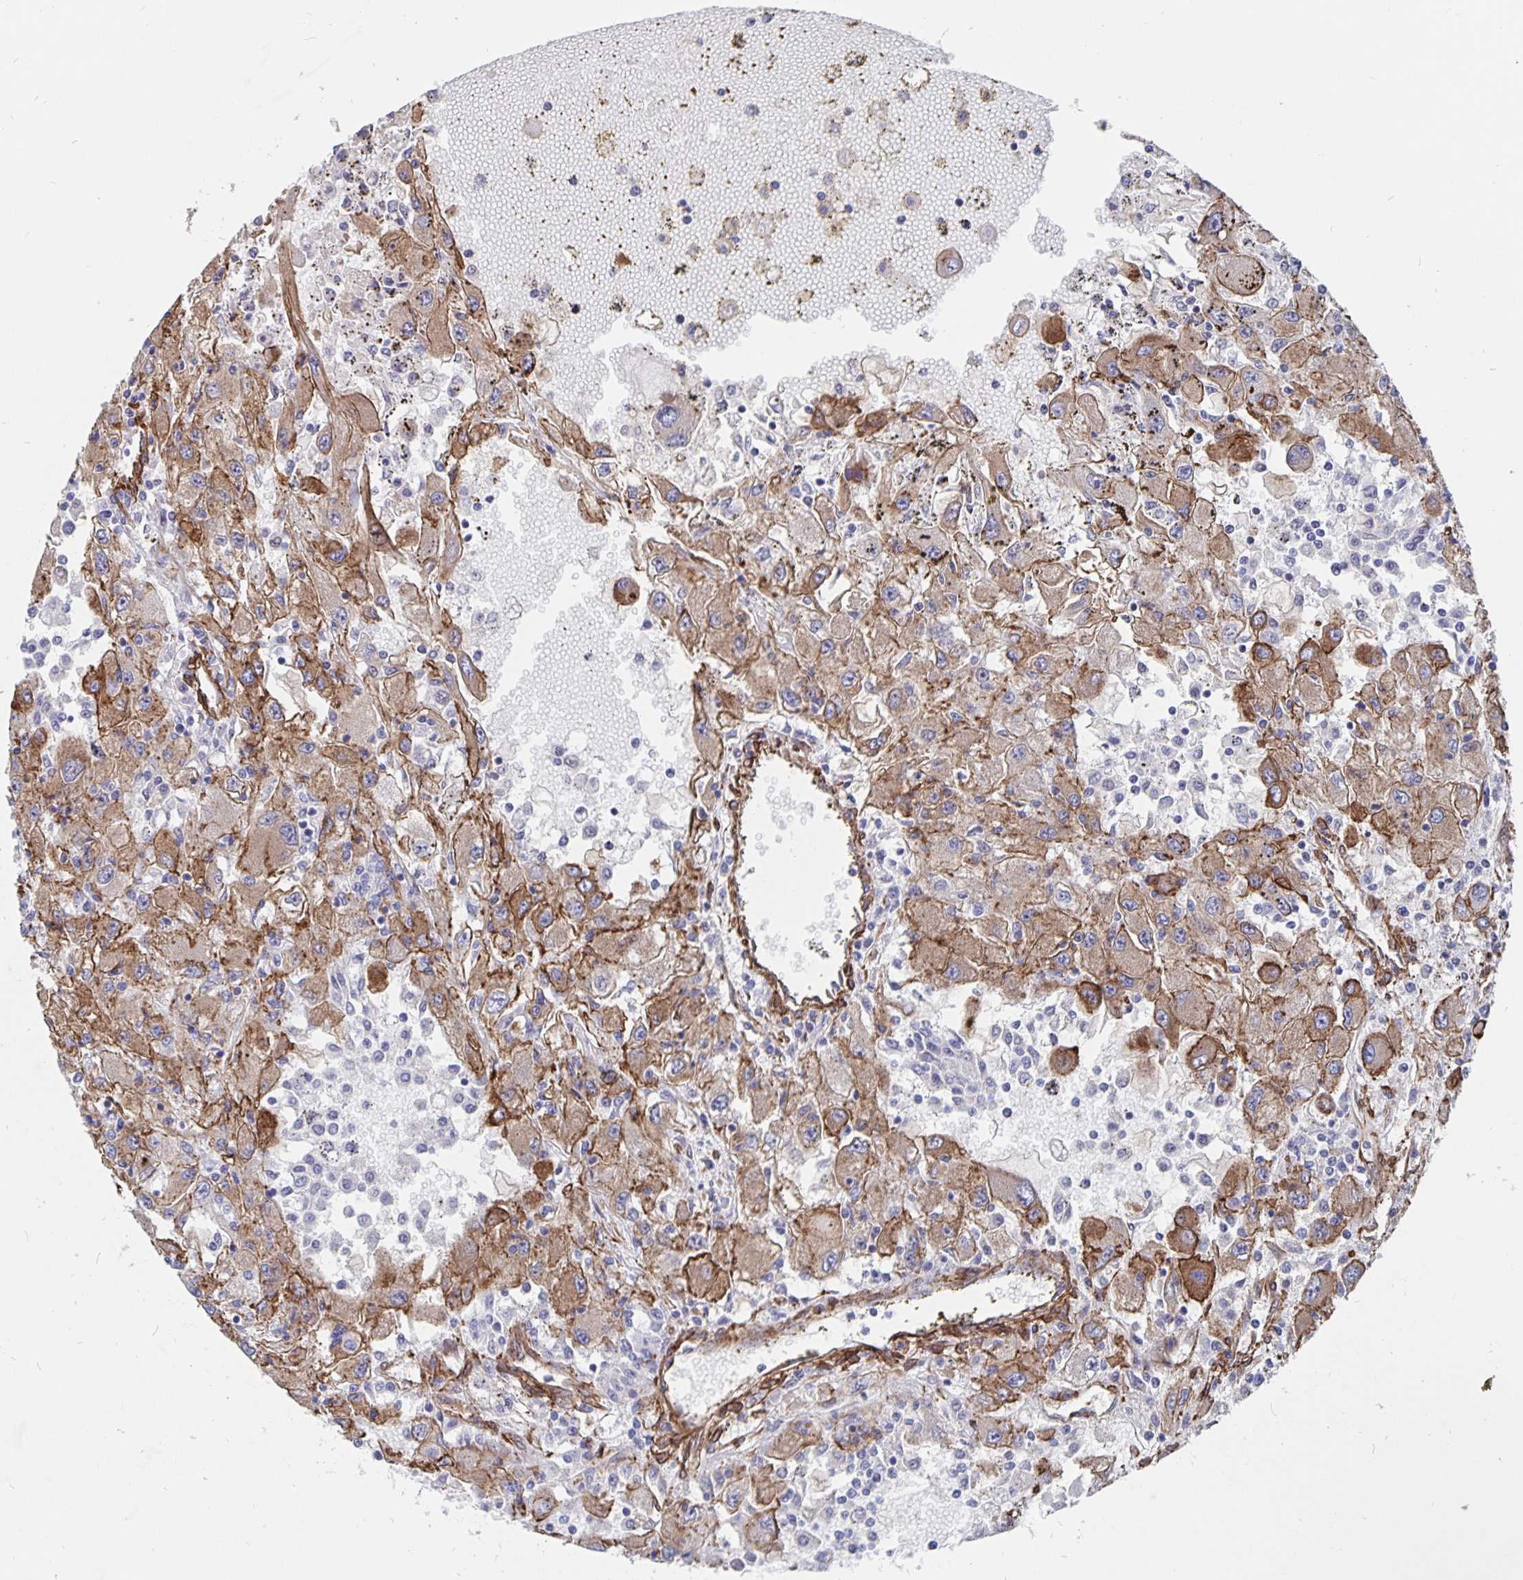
{"staining": {"intensity": "moderate", "quantity": ">75%", "location": "cytoplasmic/membranous"}, "tissue": "renal cancer", "cell_type": "Tumor cells", "image_type": "cancer", "snomed": [{"axis": "morphology", "description": "Adenocarcinoma, NOS"}, {"axis": "topography", "description": "Kidney"}], "caption": "Human renal cancer (adenocarcinoma) stained with a protein marker shows moderate staining in tumor cells.", "gene": "DCHS2", "patient": {"sex": "female", "age": 67}}